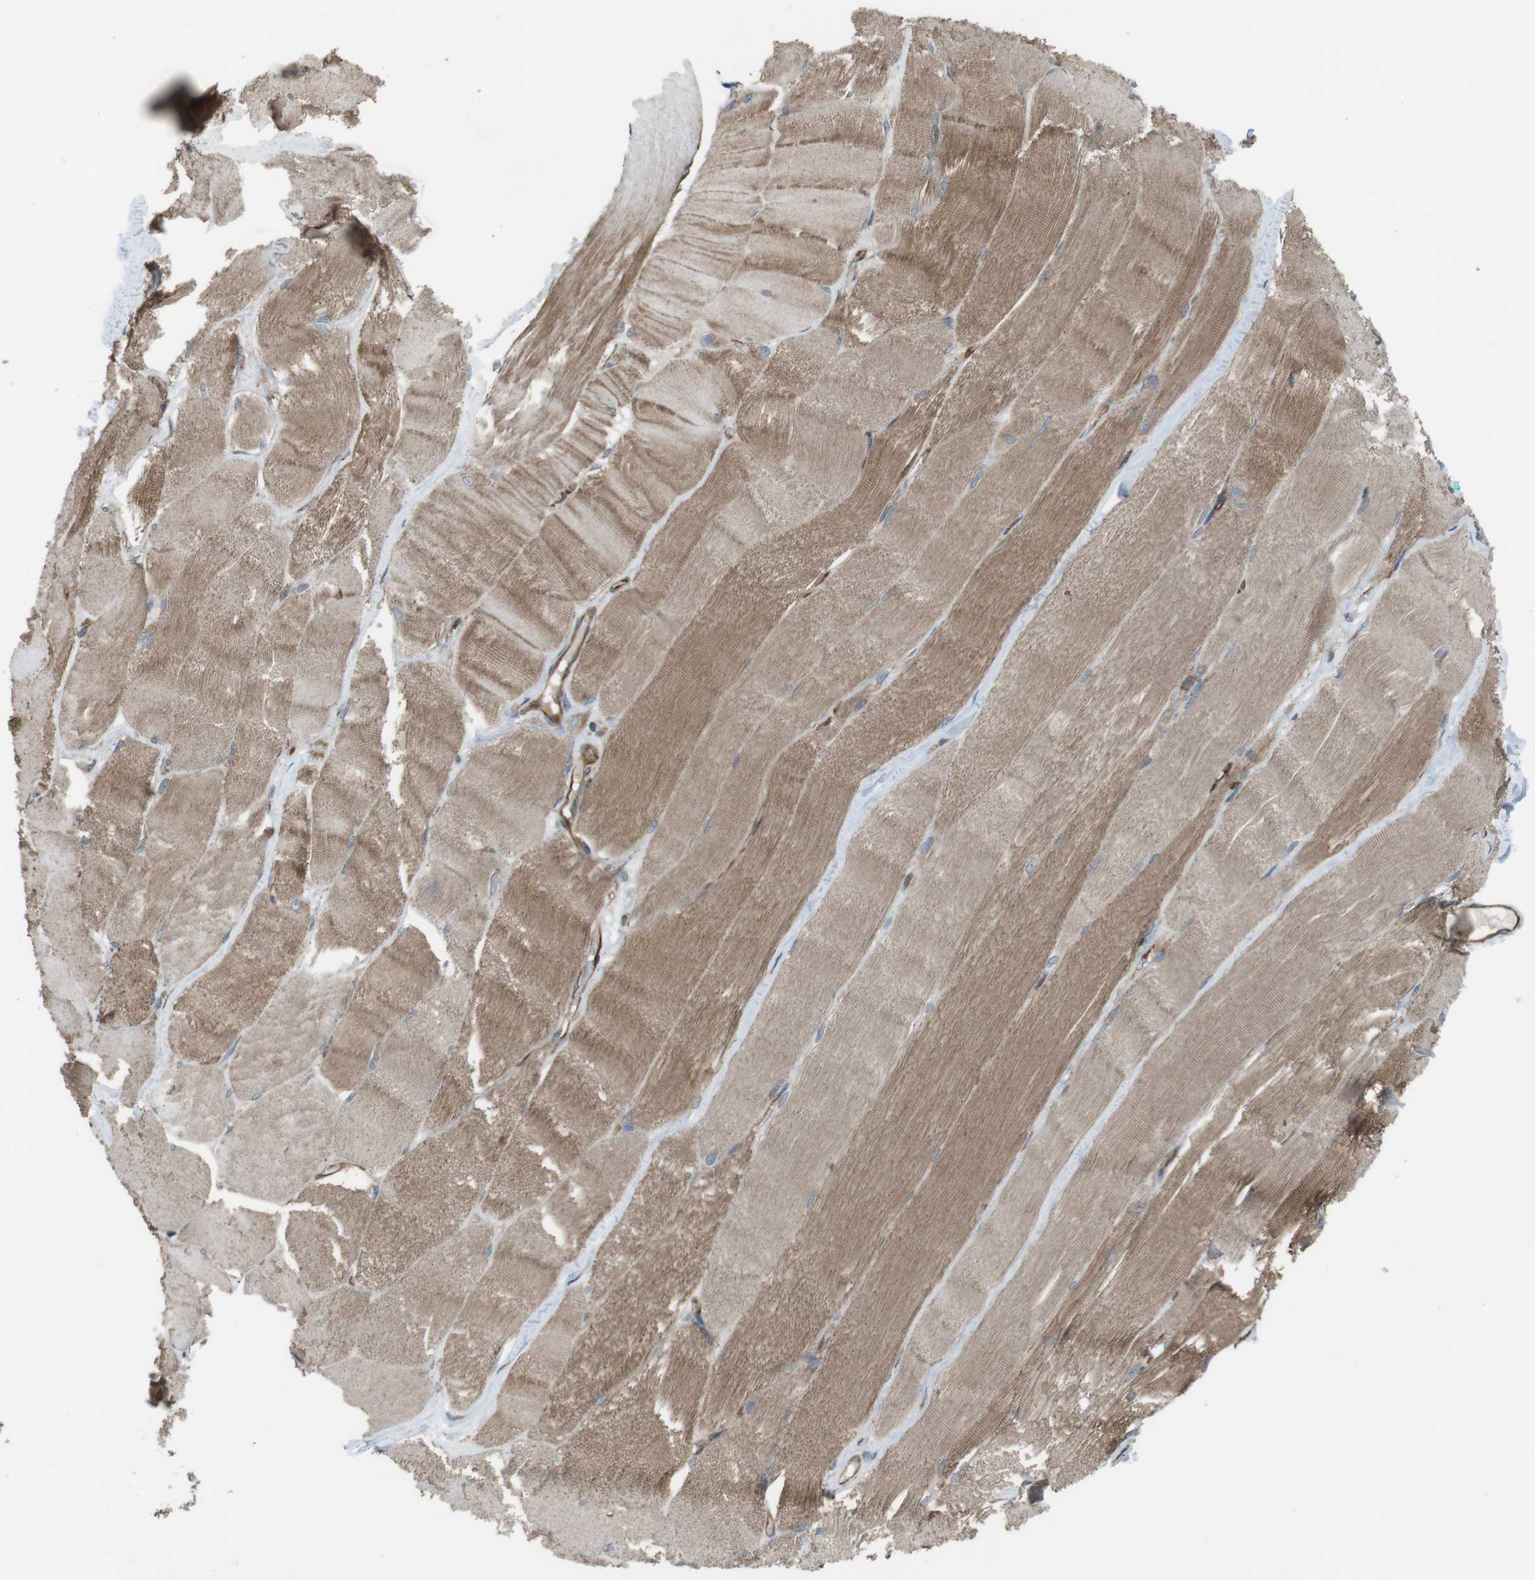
{"staining": {"intensity": "moderate", "quantity": ">75%", "location": "cytoplasmic/membranous"}, "tissue": "skeletal muscle", "cell_type": "Myocytes", "image_type": "normal", "snomed": [{"axis": "morphology", "description": "Normal tissue, NOS"}, {"axis": "morphology", "description": "Squamous cell carcinoma, NOS"}, {"axis": "topography", "description": "Skeletal muscle"}], "caption": "Protein expression analysis of benign skeletal muscle demonstrates moderate cytoplasmic/membranous staining in about >75% of myocytes.", "gene": "GIMAP8", "patient": {"sex": "male", "age": 51}}